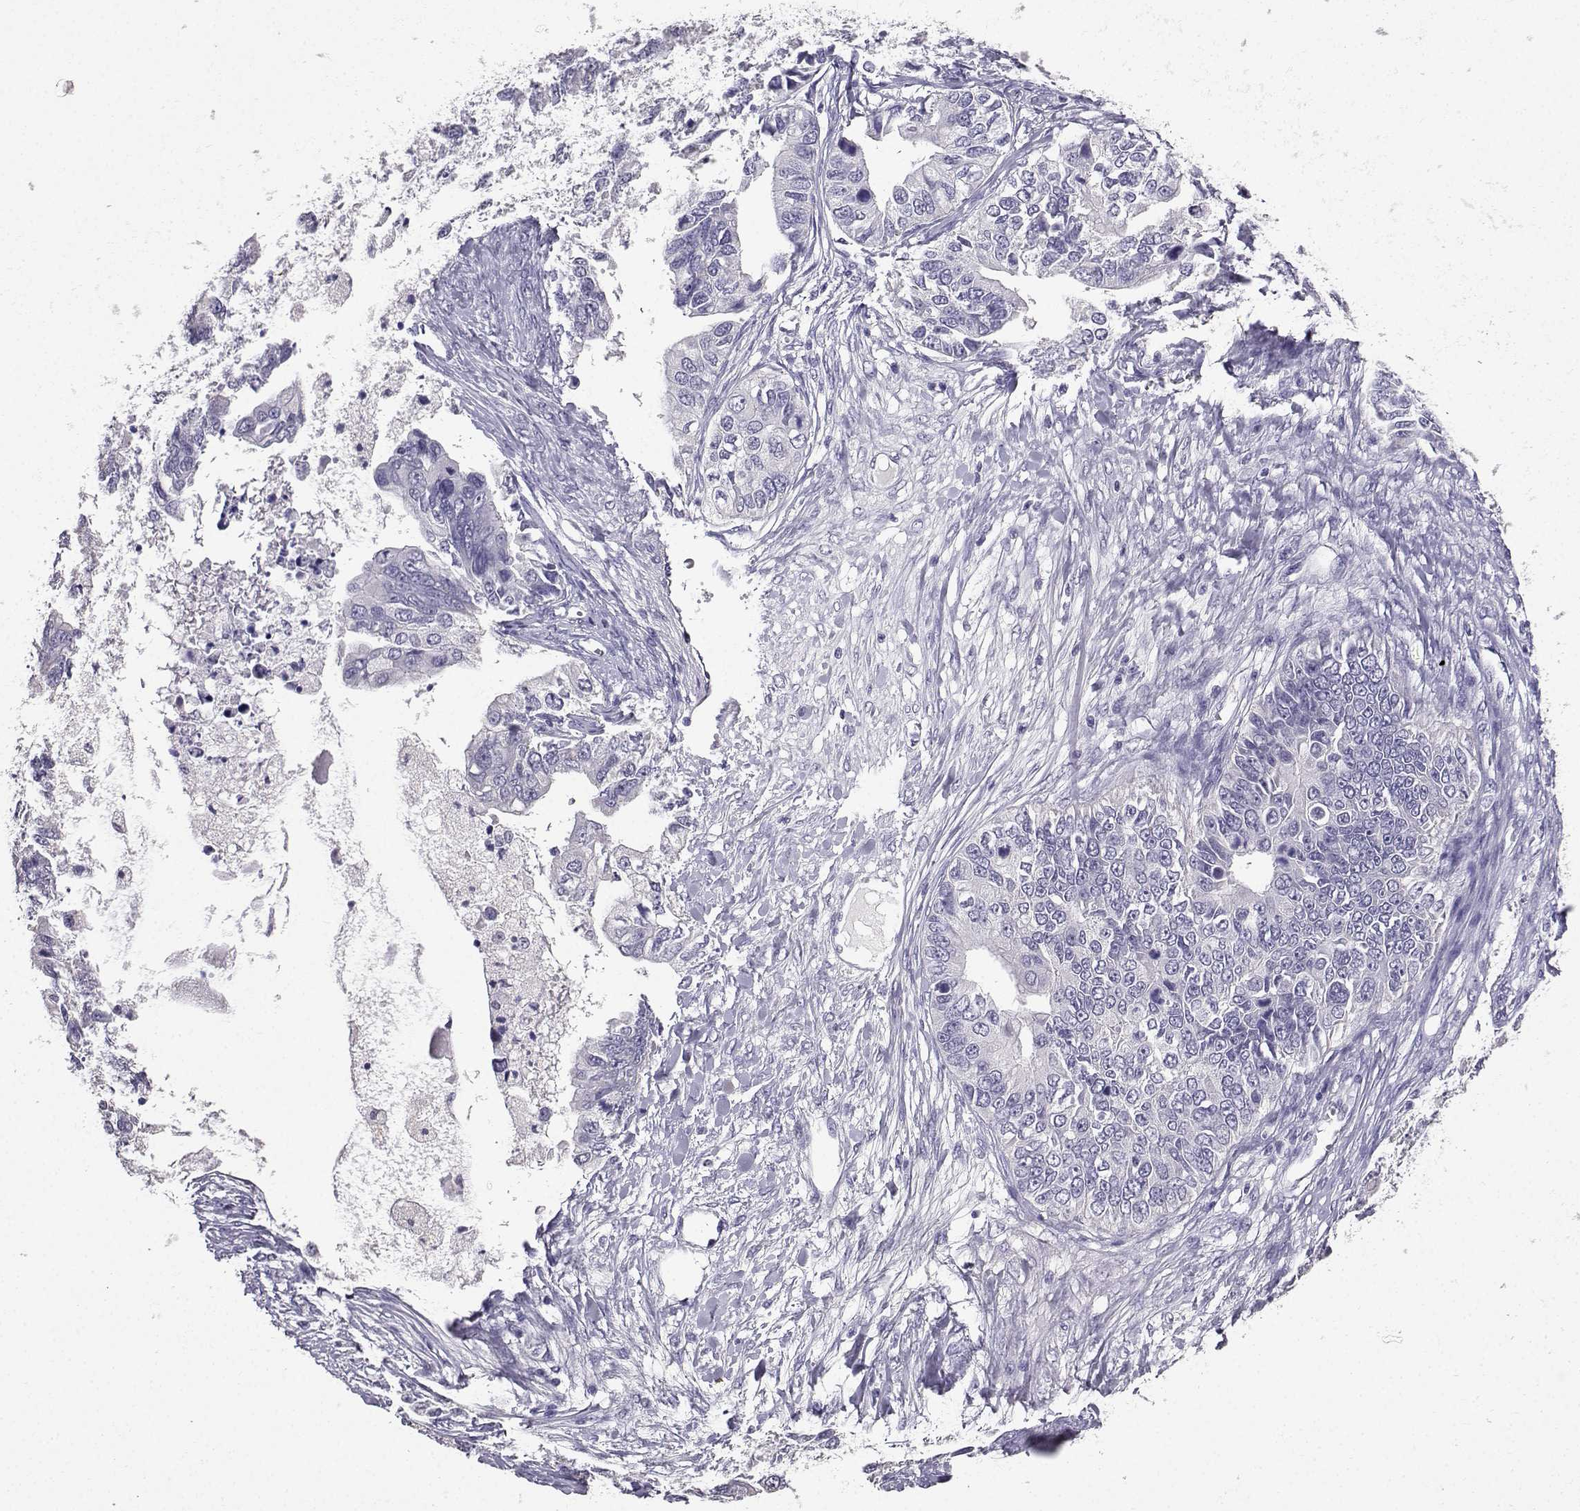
{"staining": {"intensity": "negative", "quantity": "none", "location": "none"}, "tissue": "ovarian cancer", "cell_type": "Tumor cells", "image_type": "cancer", "snomed": [{"axis": "morphology", "description": "Cystadenocarcinoma, mucinous, NOS"}, {"axis": "topography", "description": "Ovary"}], "caption": "Image shows no protein staining in tumor cells of mucinous cystadenocarcinoma (ovarian) tissue.", "gene": "SPAG11B", "patient": {"sex": "female", "age": 76}}